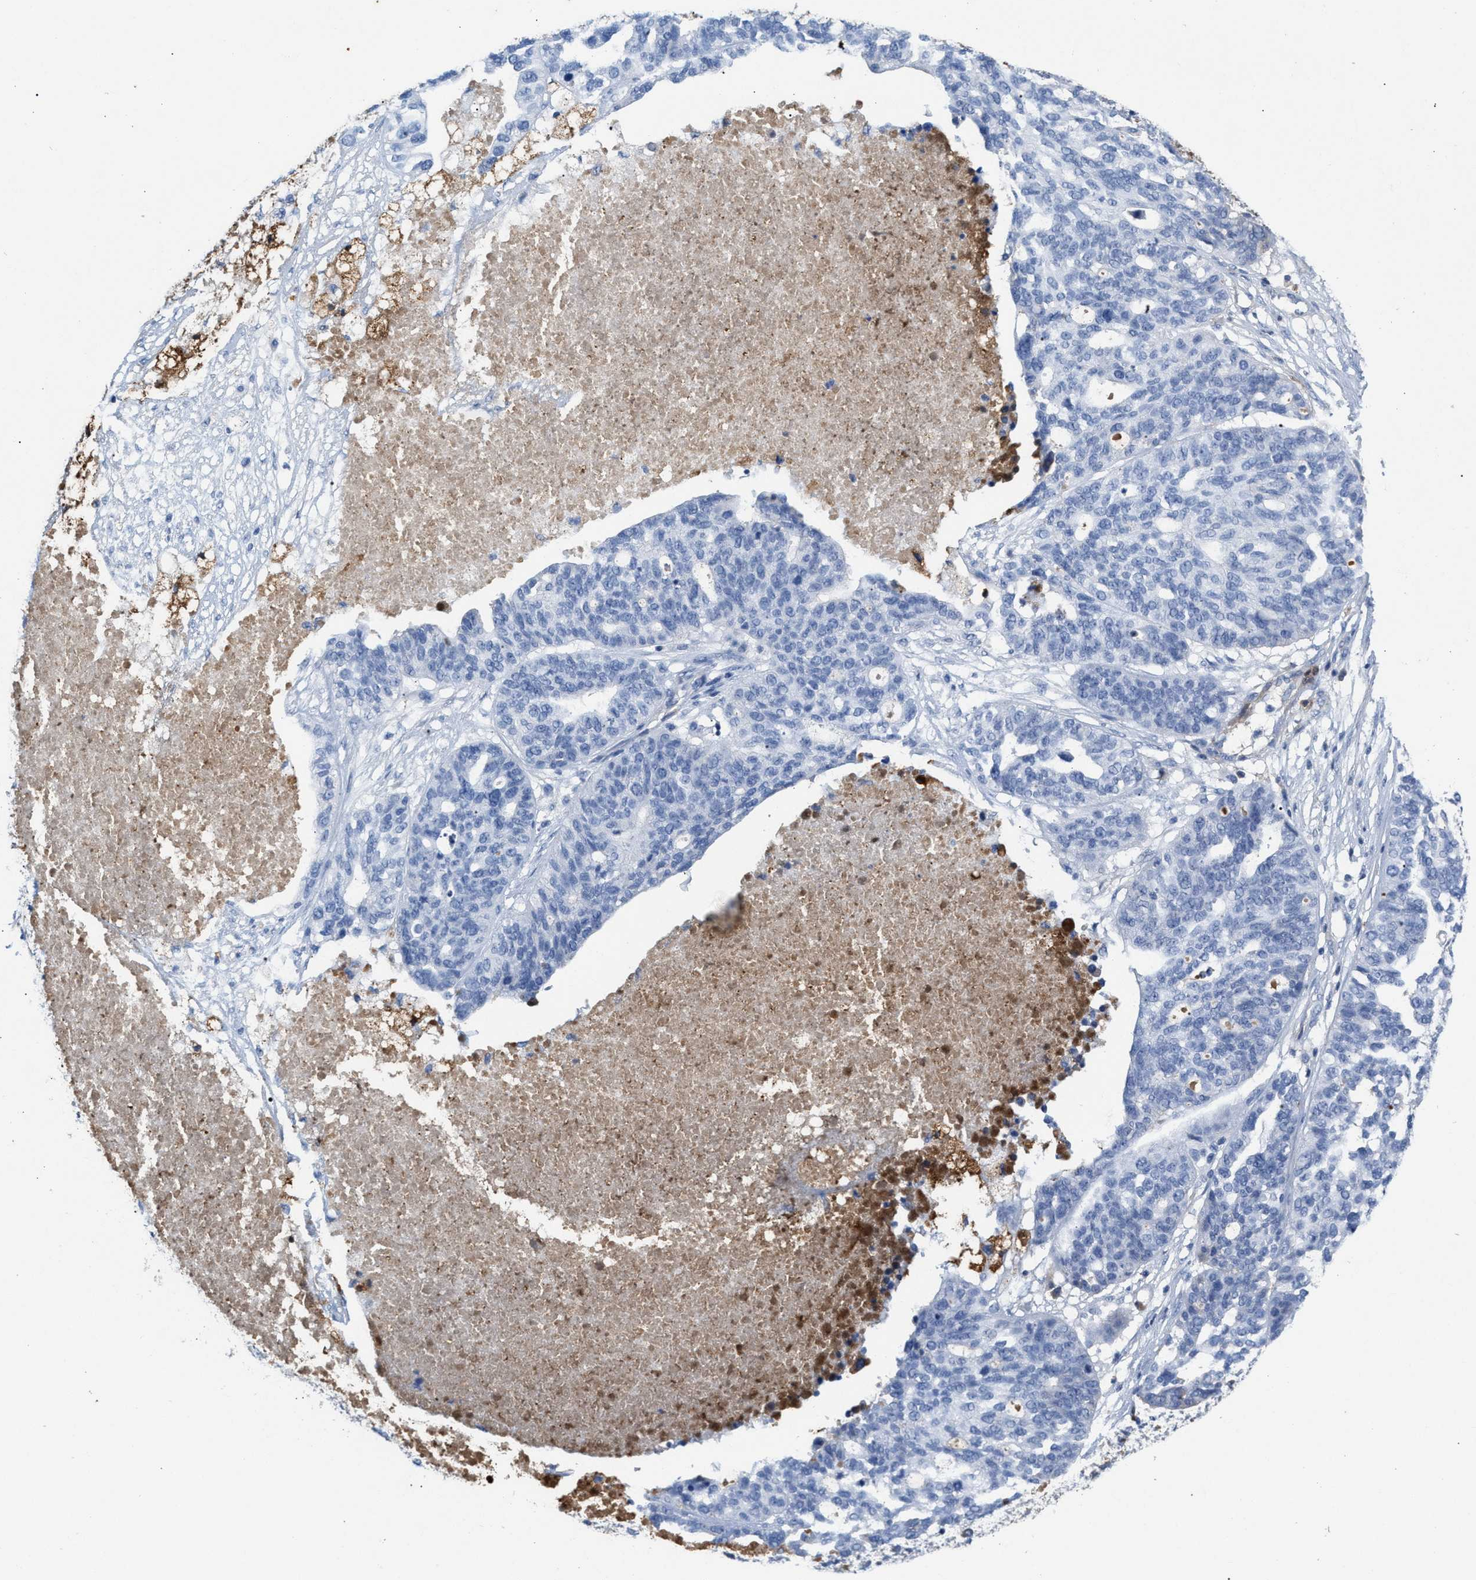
{"staining": {"intensity": "negative", "quantity": "none", "location": "none"}, "tissue": "ovarian cancer", "cell_type": "Tumor cells", "image_type": "cancer", "snomed": [{"axis": "morphology", "description": "Cystadenocarcinoma, serous, NOS"}, {"axis": "topography", "description": "Ovary"}], "caption": "A photomicrograph of ovarian cancer (serous cystadenocarcinoma) stained for a protein demonstrates no brown staining in tumor cells.", "gene": "APOH", "patient": {"sex": "female", "age": 59}}